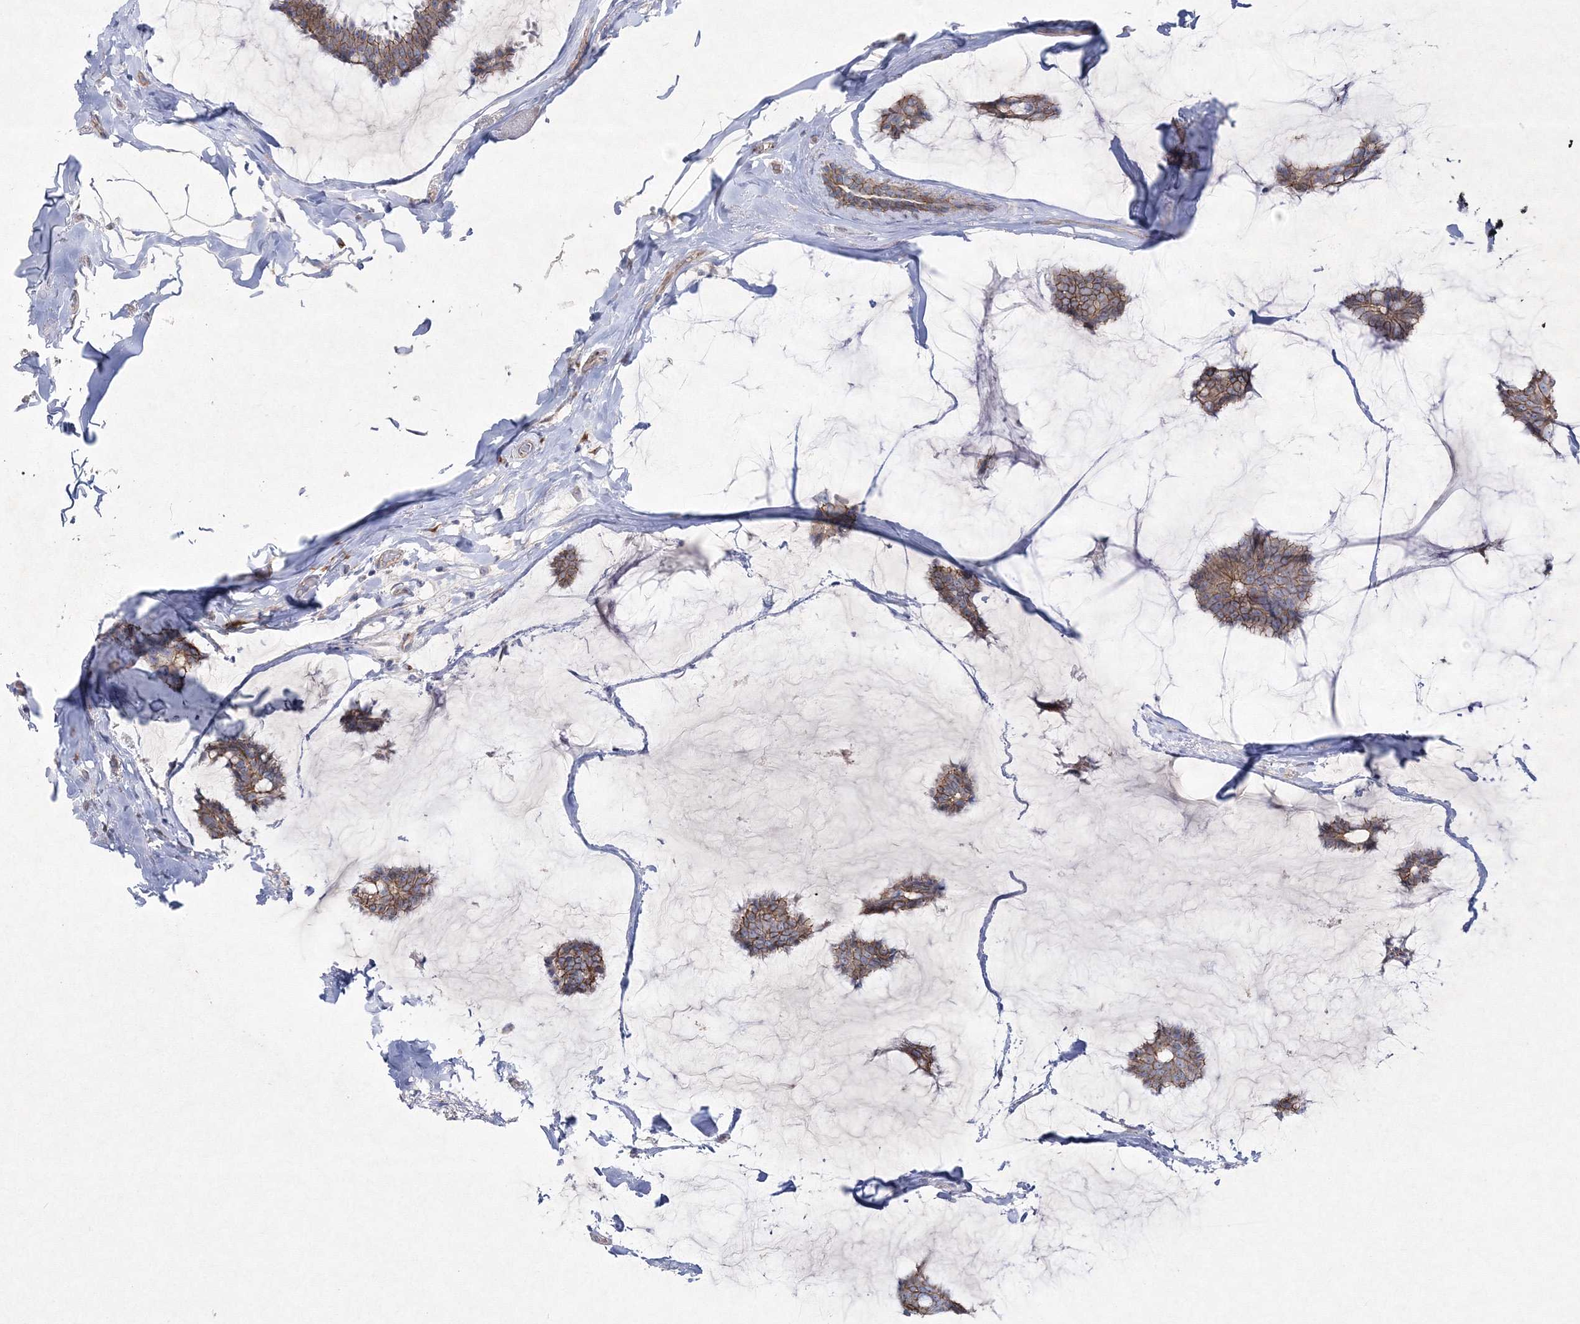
{"staining": {"intensity": "moderate", "quantity": ">75%", "location": "cytoplasmic/membranous"}, "tissue": "breast cancer", "cell_type": "Tumor cells", "image_type": "cancer", "snomed": [{"axis": "morphology", "description": "Duct carcinoma"}, {"axis": "topography", "description": "Breast"}], "caption": "Breast intraductal carcinoma tissue displays moderate cytoplasmic/membranous positivity in about >75% of tumor cells", "gene": "NAA40", "patient": {"sex": "female", "age": 93}}